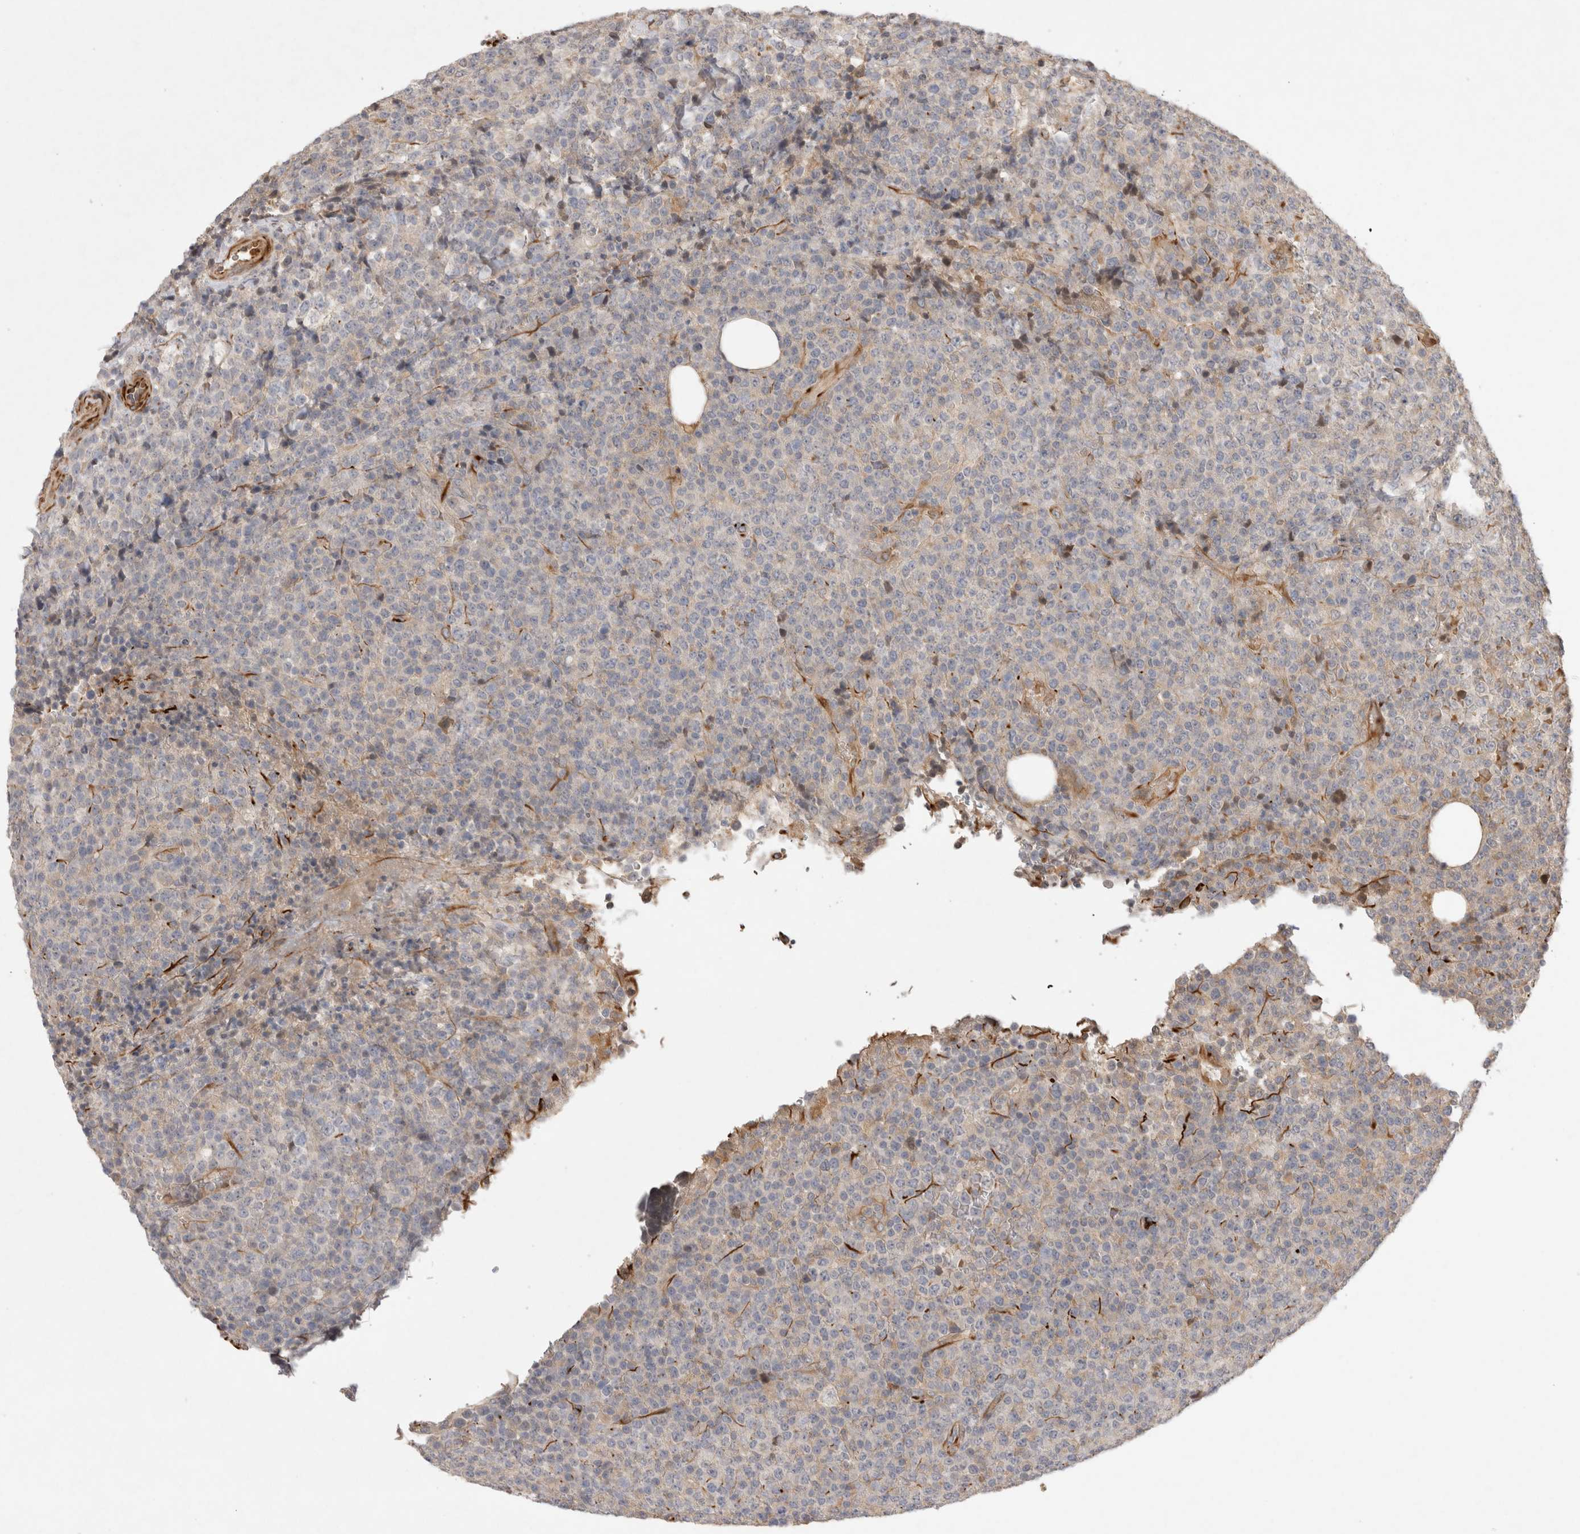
{"staining": {"intensity": "negative", "quantity": "none", "location": "none"}, "tissue": "lymphoma", "cell_type": "Tumor cells", "image_type": "cancer", "snomed": [{"axis": "morphology", "description": "Malignant lymphoma, non-Hodgkin's type, High grade"}, {"axis": "topography", "description": "Lymph node"}], "caption": "A high-resolution histopathology image shows immunohistochemistry (IHC) staining of high-grade malignant lymphoma, non-Hodgkin's type, which demonstrates no significant staining in tumor cells.", "gene": "NMU", "patient": {"sex": "male", "age": 13}}